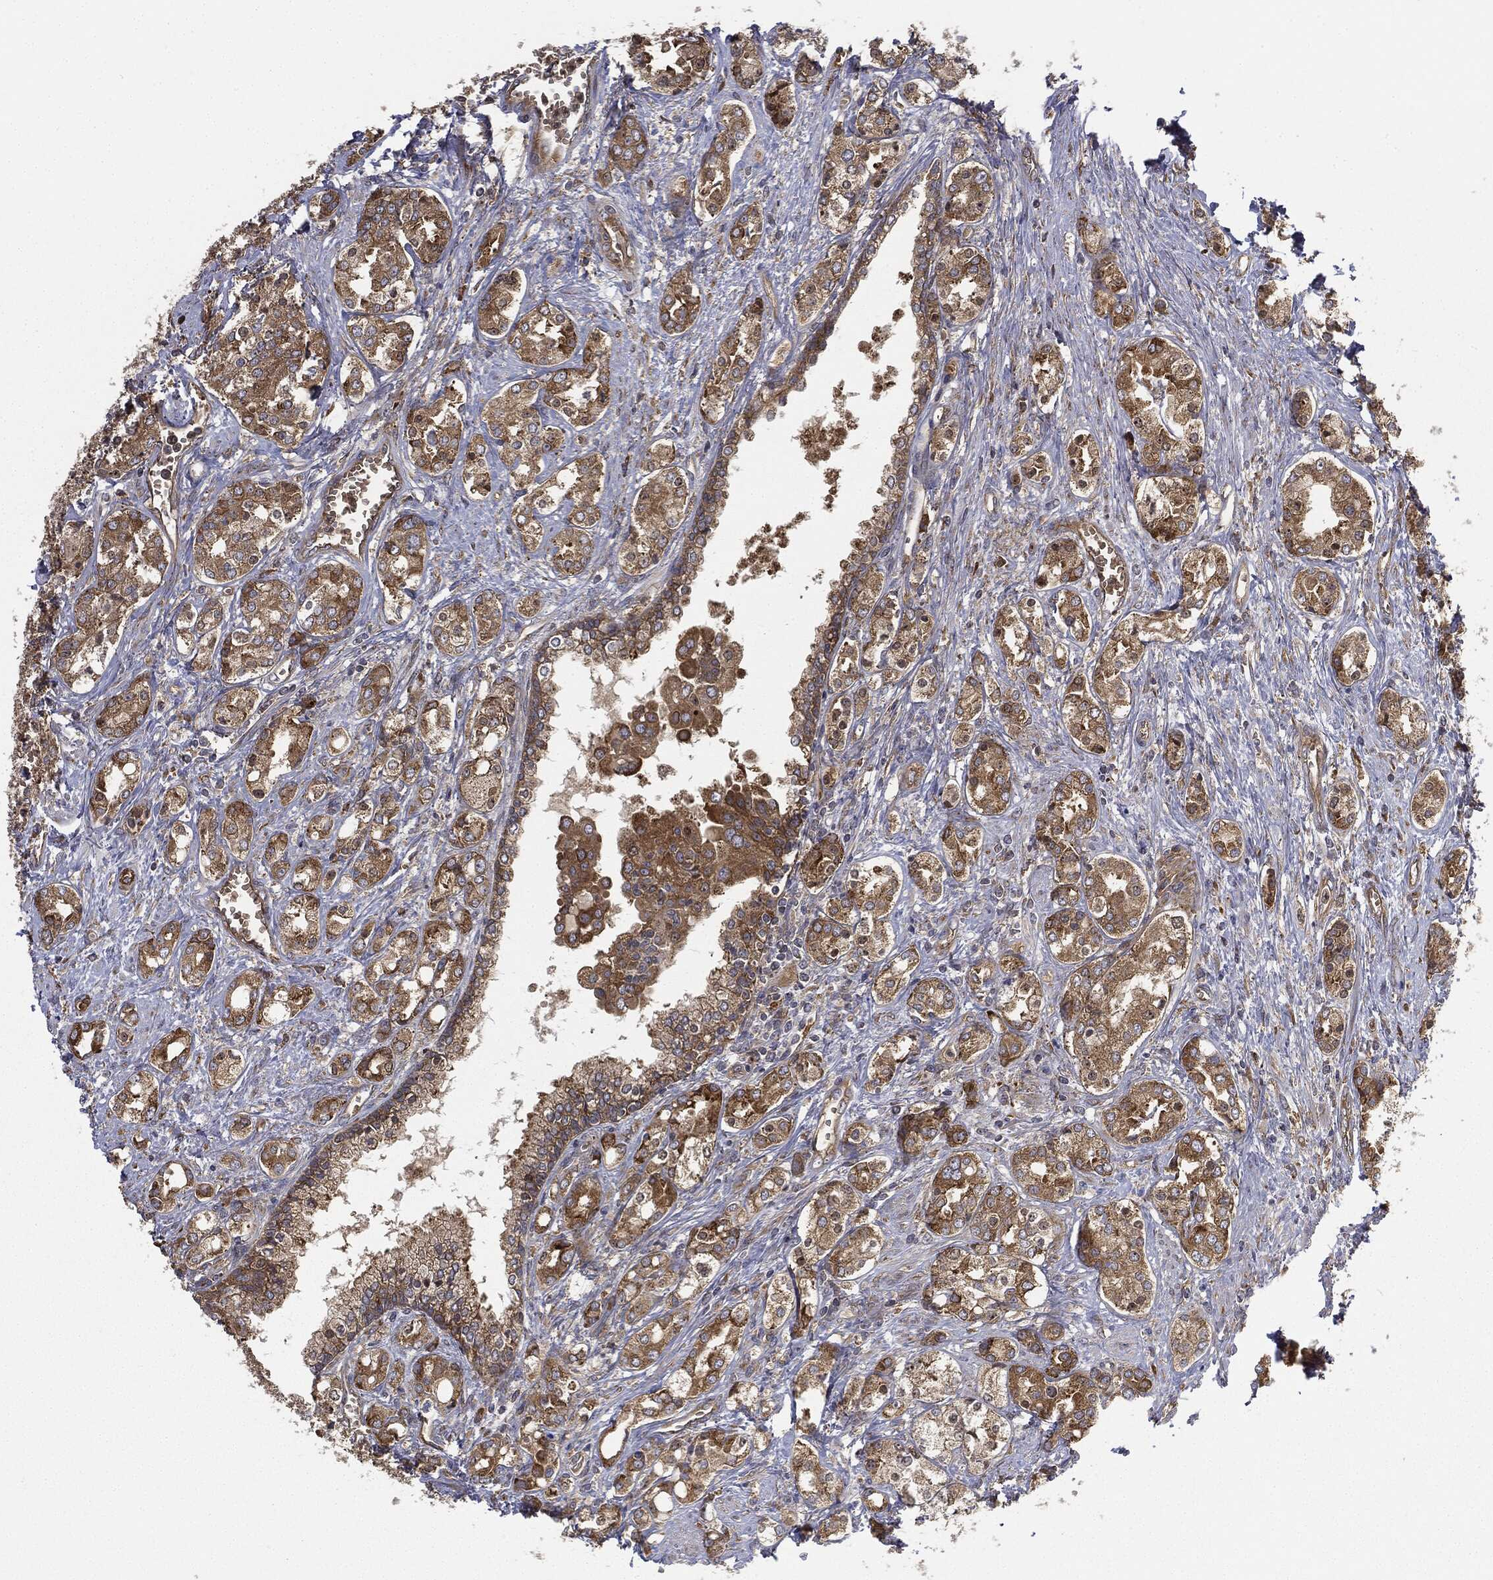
{"staining": {"intensity": "strong", "quantity": ">75%", "location": "cytoplasmic/membranous"}, "tissue": "prostate cancer", "cell_type": "Tumor cells", "image_type": "cancer", "snomed": [{"axis": "morphology", "description": "Adenocarcinoma, NOS"}, {"axis": "topography", "description": "Prostate and seminal vesicle, NOS"}, {"axis": "topography", "description": "Prostate"}], "caption": "DAB (3,3'-diaminobenzidine) immunohistochemical staining of human prostate adenocarcinoma reveals strong cytoplasmic/membranous protein positivity in approximately >75% of tumor cells. Nuclei are stained in blue.", "gene": "EIF2AK2", "patient": {"sex": "male", "age": 62}}